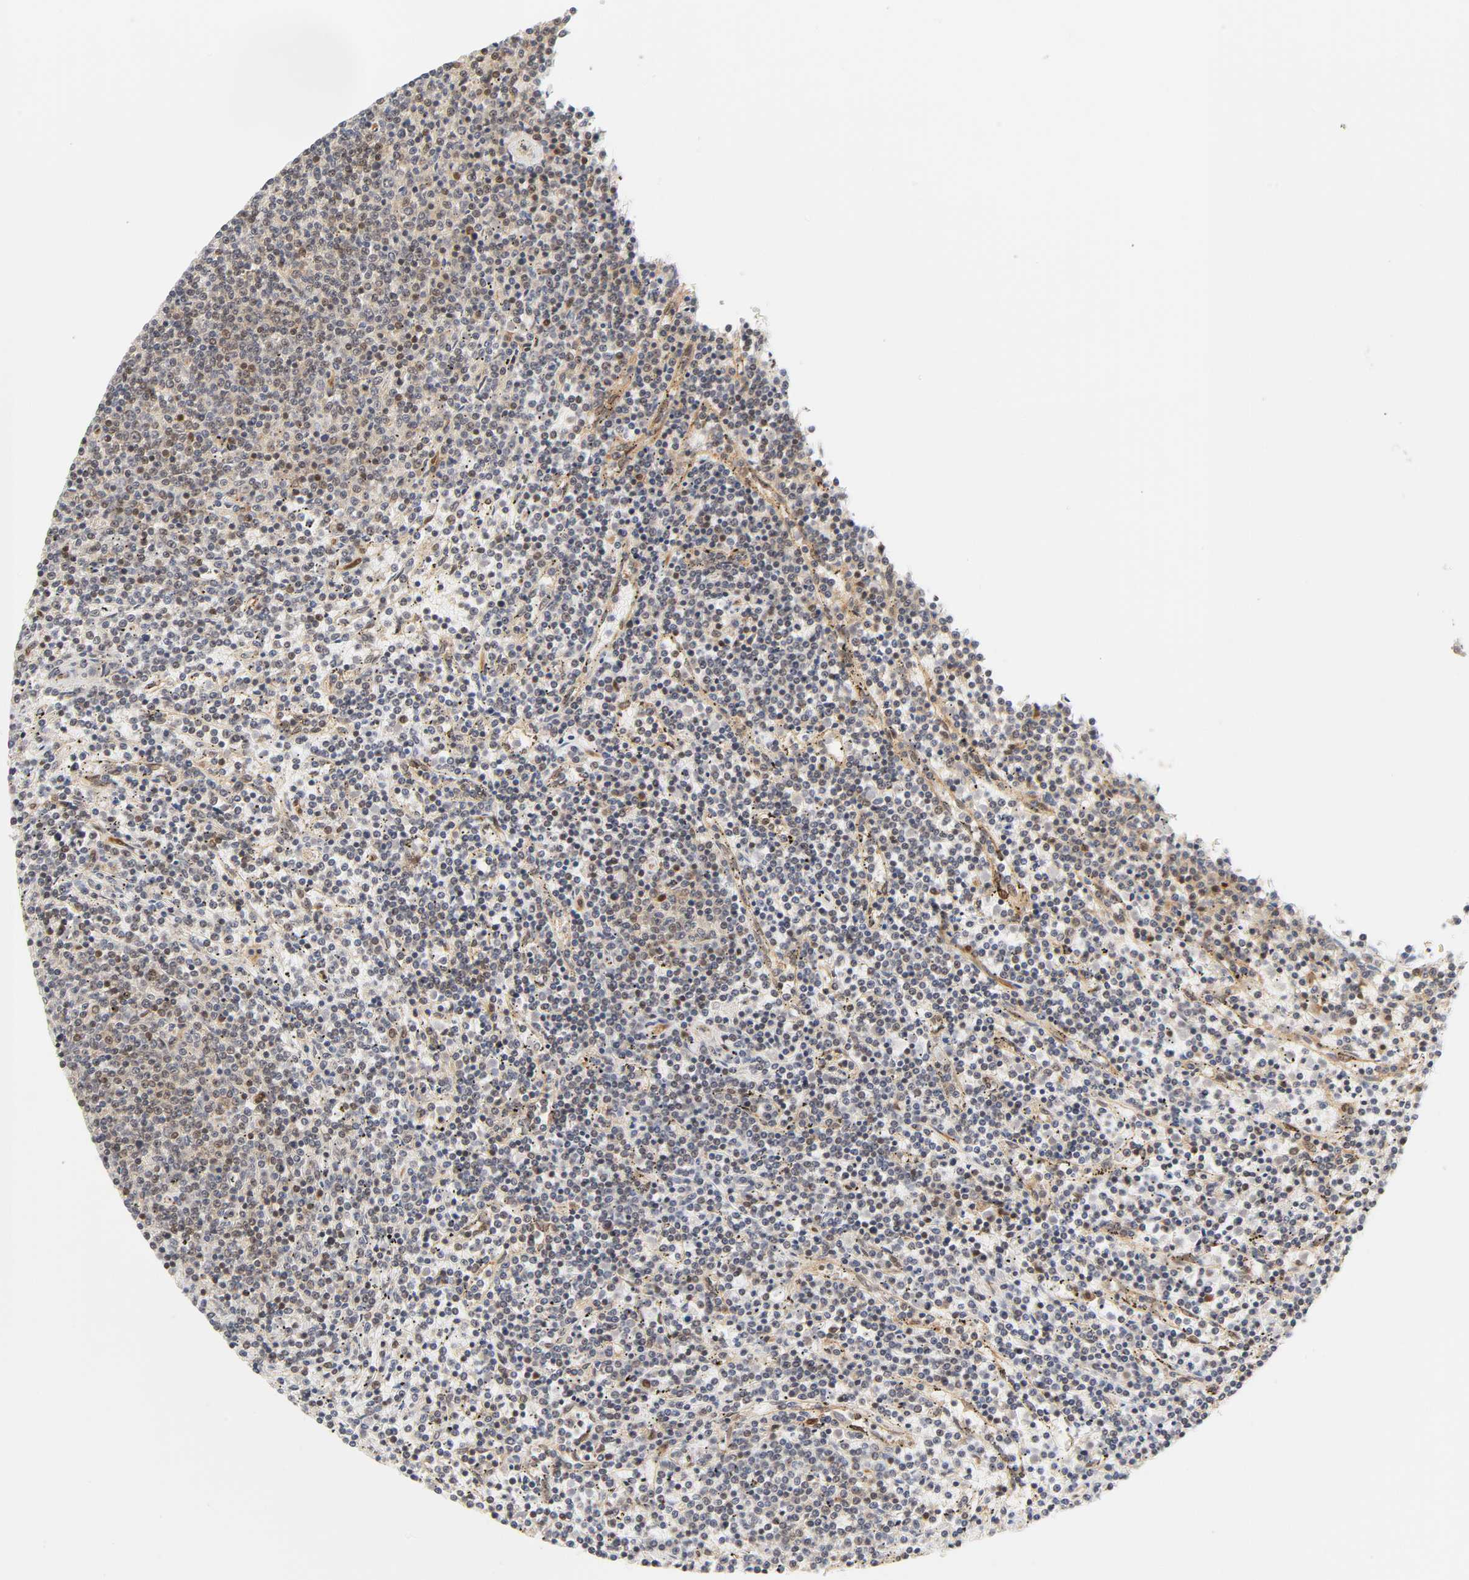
{"staining": {"intensity": "weak", "quantity": "25%-75%", "location": "nuclear"}, "tissue": "lymphoma", "cell_type": "Tumor cells", "image_type": "cancer", "snomed": [{"axis": "morphology", "description": "Malignant lymphoma, non-Hodgkin's type, Low grade"}, {"axis": "topography", "description": "Spleen"}], "caption": "This image displays immunohistochemistry staining of human low-grade malignant lymphoma, non-Hodgkin's type, with low weak nuclear positivity in approximately 25%-75% of tumor cells.", "gene": "CDC37", "patient": {"sex": "female", "age": 50}}